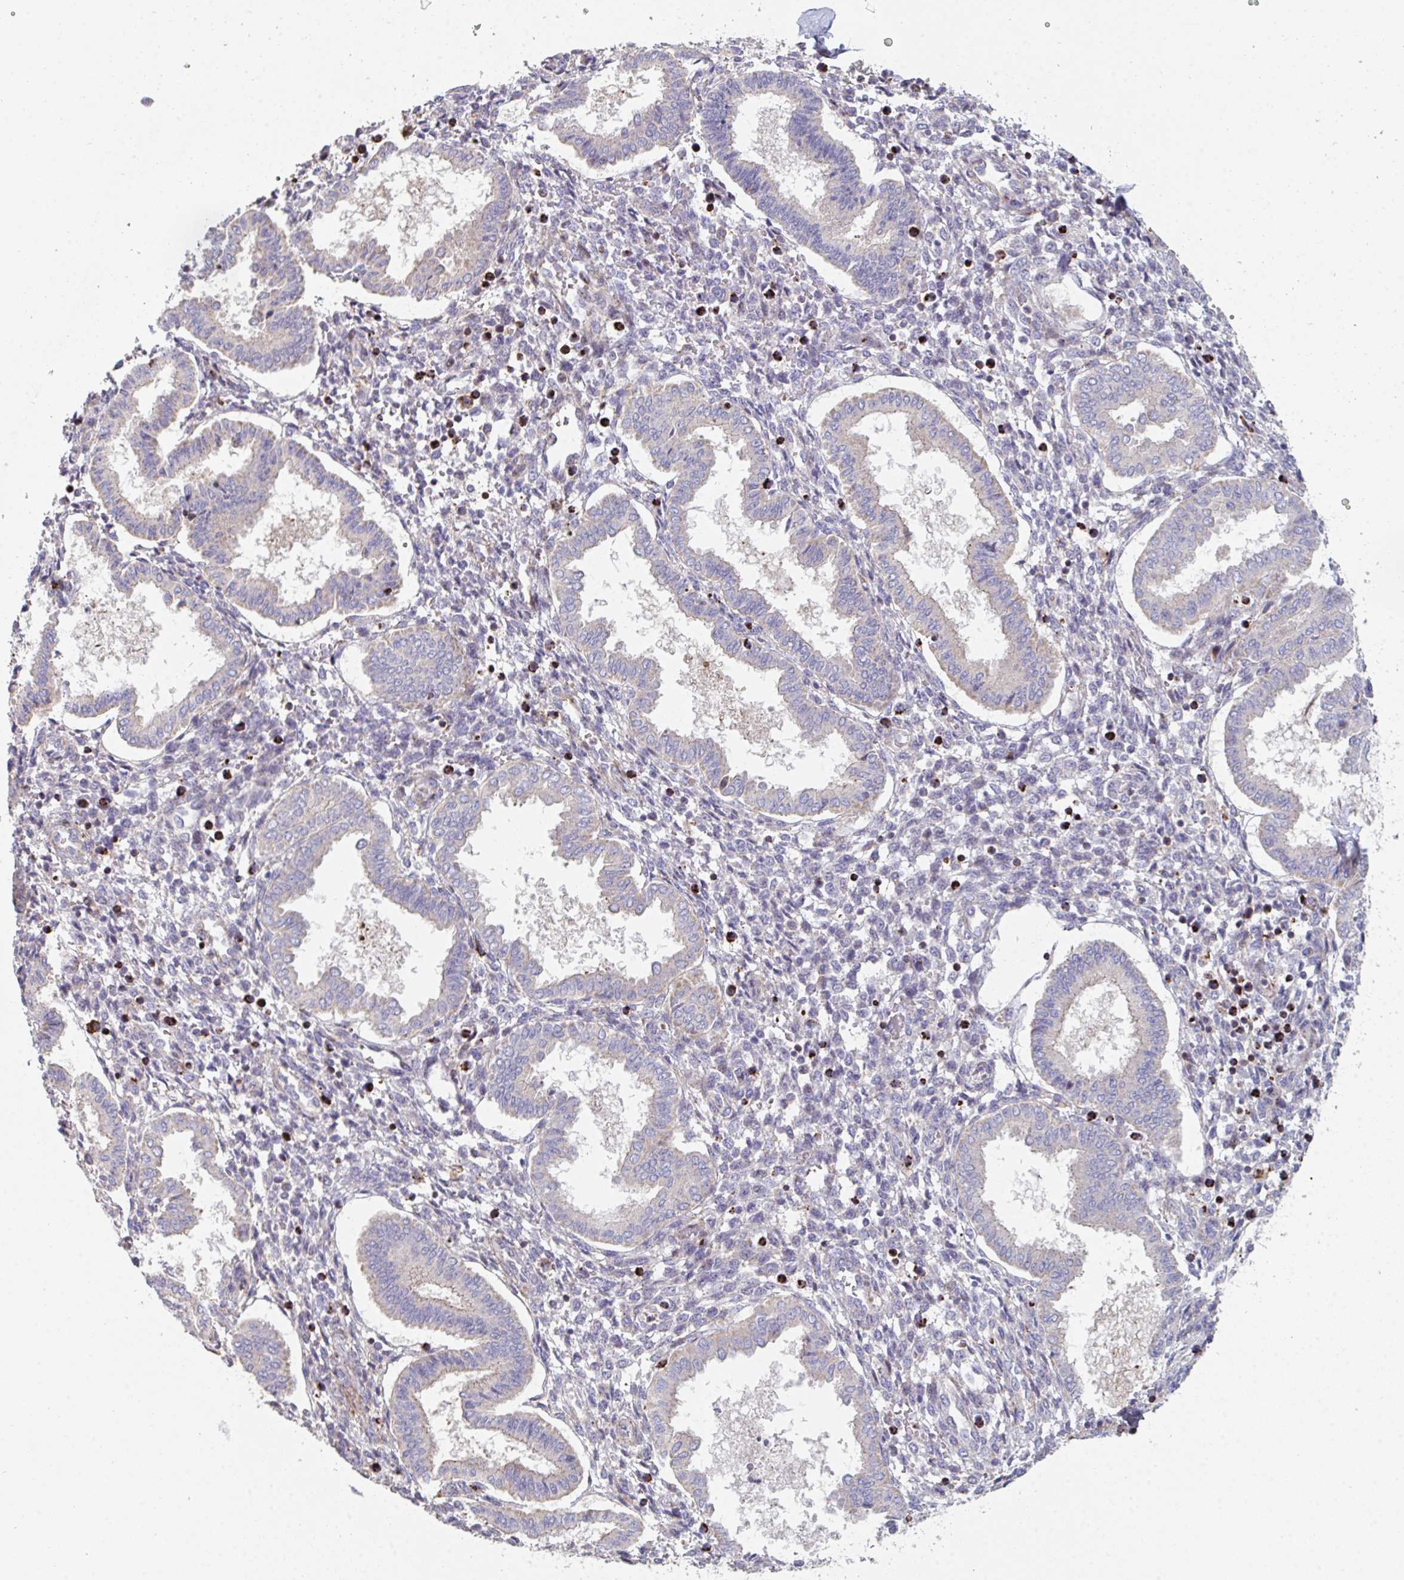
{"staining": {"intensity": "negative", "quantity": "none", "location": "none"}, "tissue": "endometrium", "cell_type": "Cells in endometrial stroma", "image_type": "normal", "snomed": [{"axis": "morphology", "description": "Normal tissue, NOS"}, {"axis": "topography", "description": "Endometrium"}], "caption": "Immunohistochemistry (IHC) of normal endometrium displays no expression in cells in endometrial stroma. The staining was performed using DAB to visualize the protein expression in brown, while the nuclei were stained in blue with hematoxylin (Magnification: 20x).", "gene": "FZD2", "patient": {"sex": "female", "age": 24}}